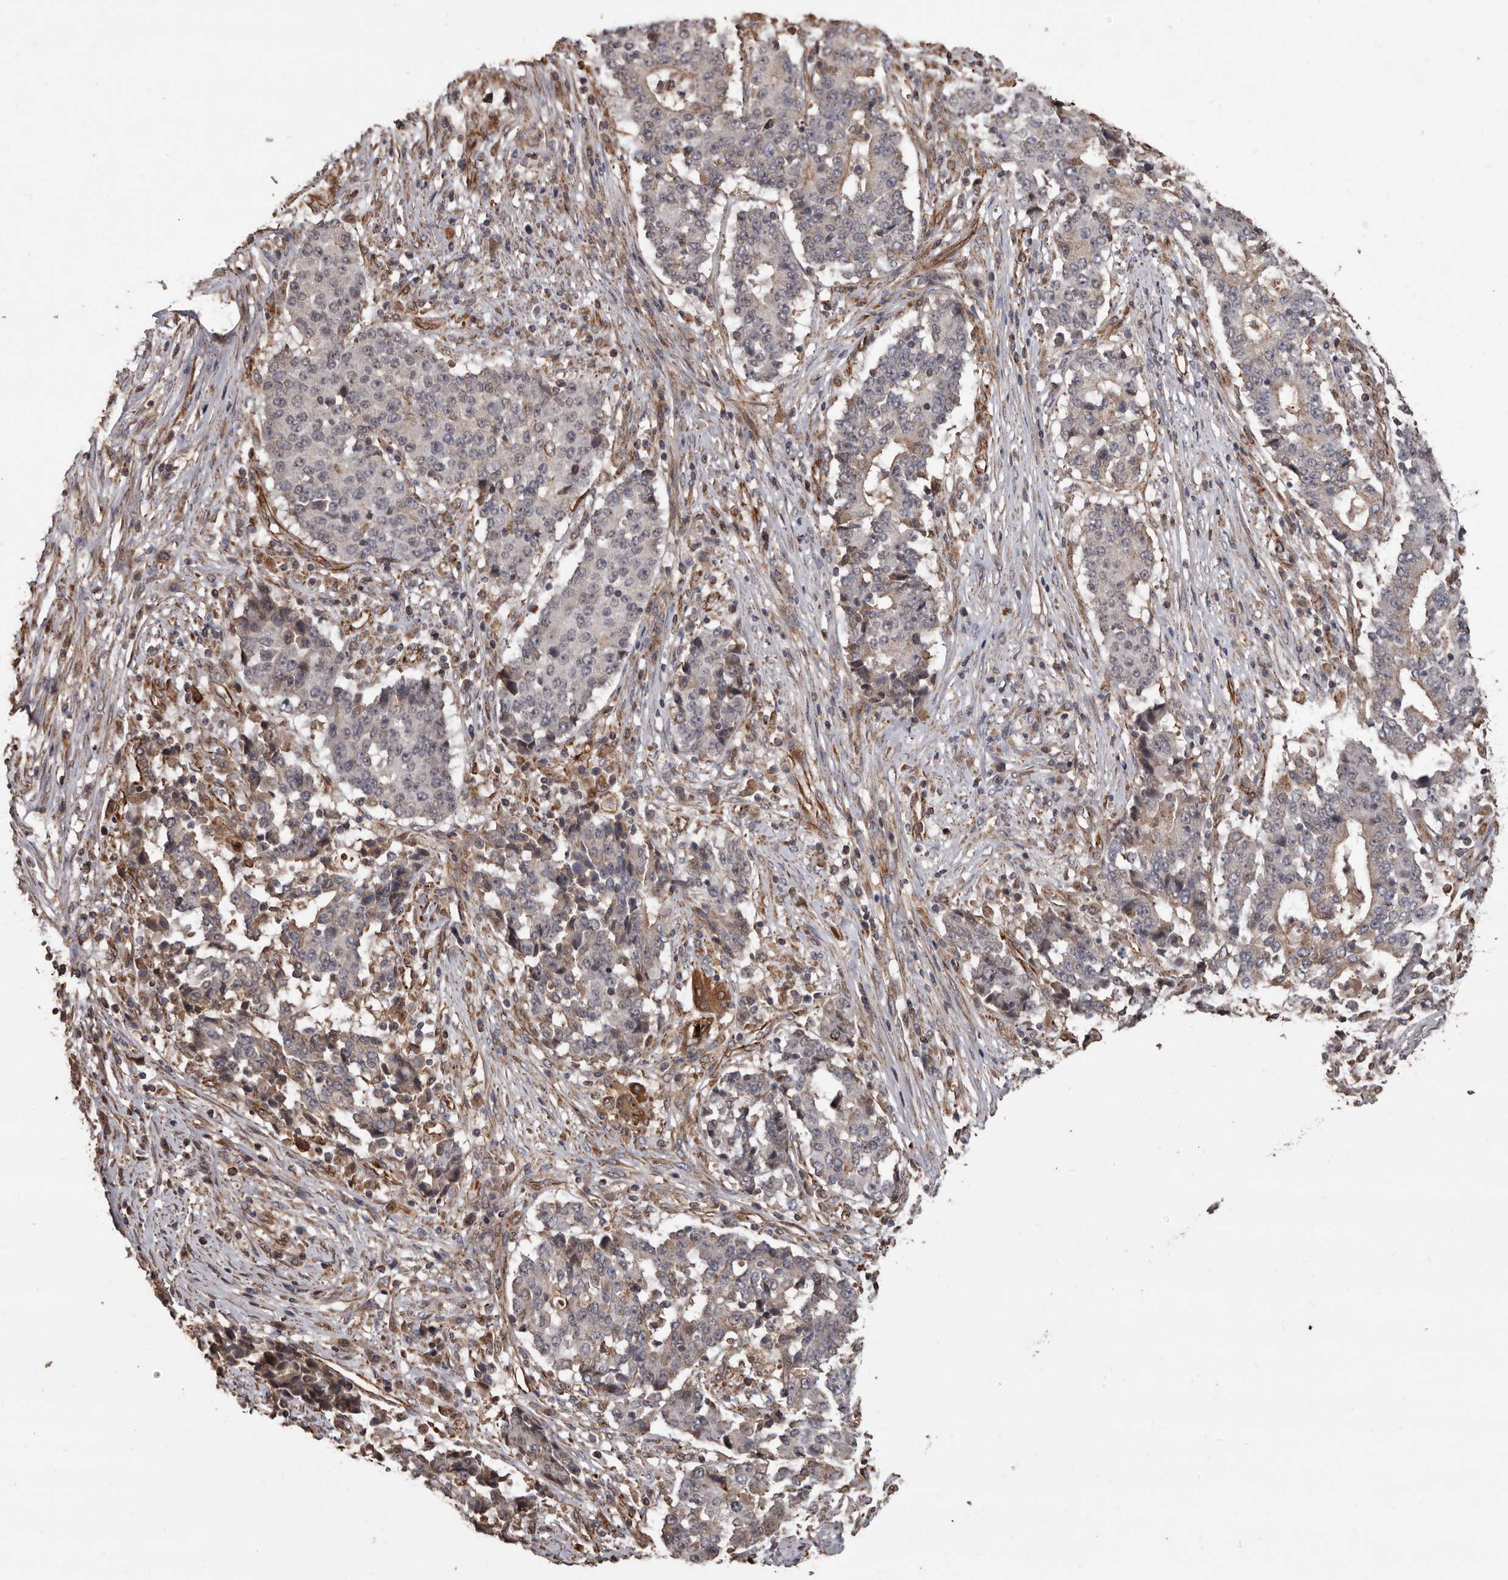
{"staining": {"intensity": "negative", "quantity": "none", "location": "none"}, "tissue": "stomach cancer", "cell_type": "Tumor cells", "image_type": "cancer", "snomed": [{"axis": "morphology", "description": "Adenocarcinoma, NOS"}, {"axis": "topography", "description": "Stomach"}], "caption": "This is an immunohistochemistry histopathology image of stomach adenocarcinoma. There is no expression in tumor cells.", "gene": "BRAT1", "patient": {"sex": "male", "age": 59}}